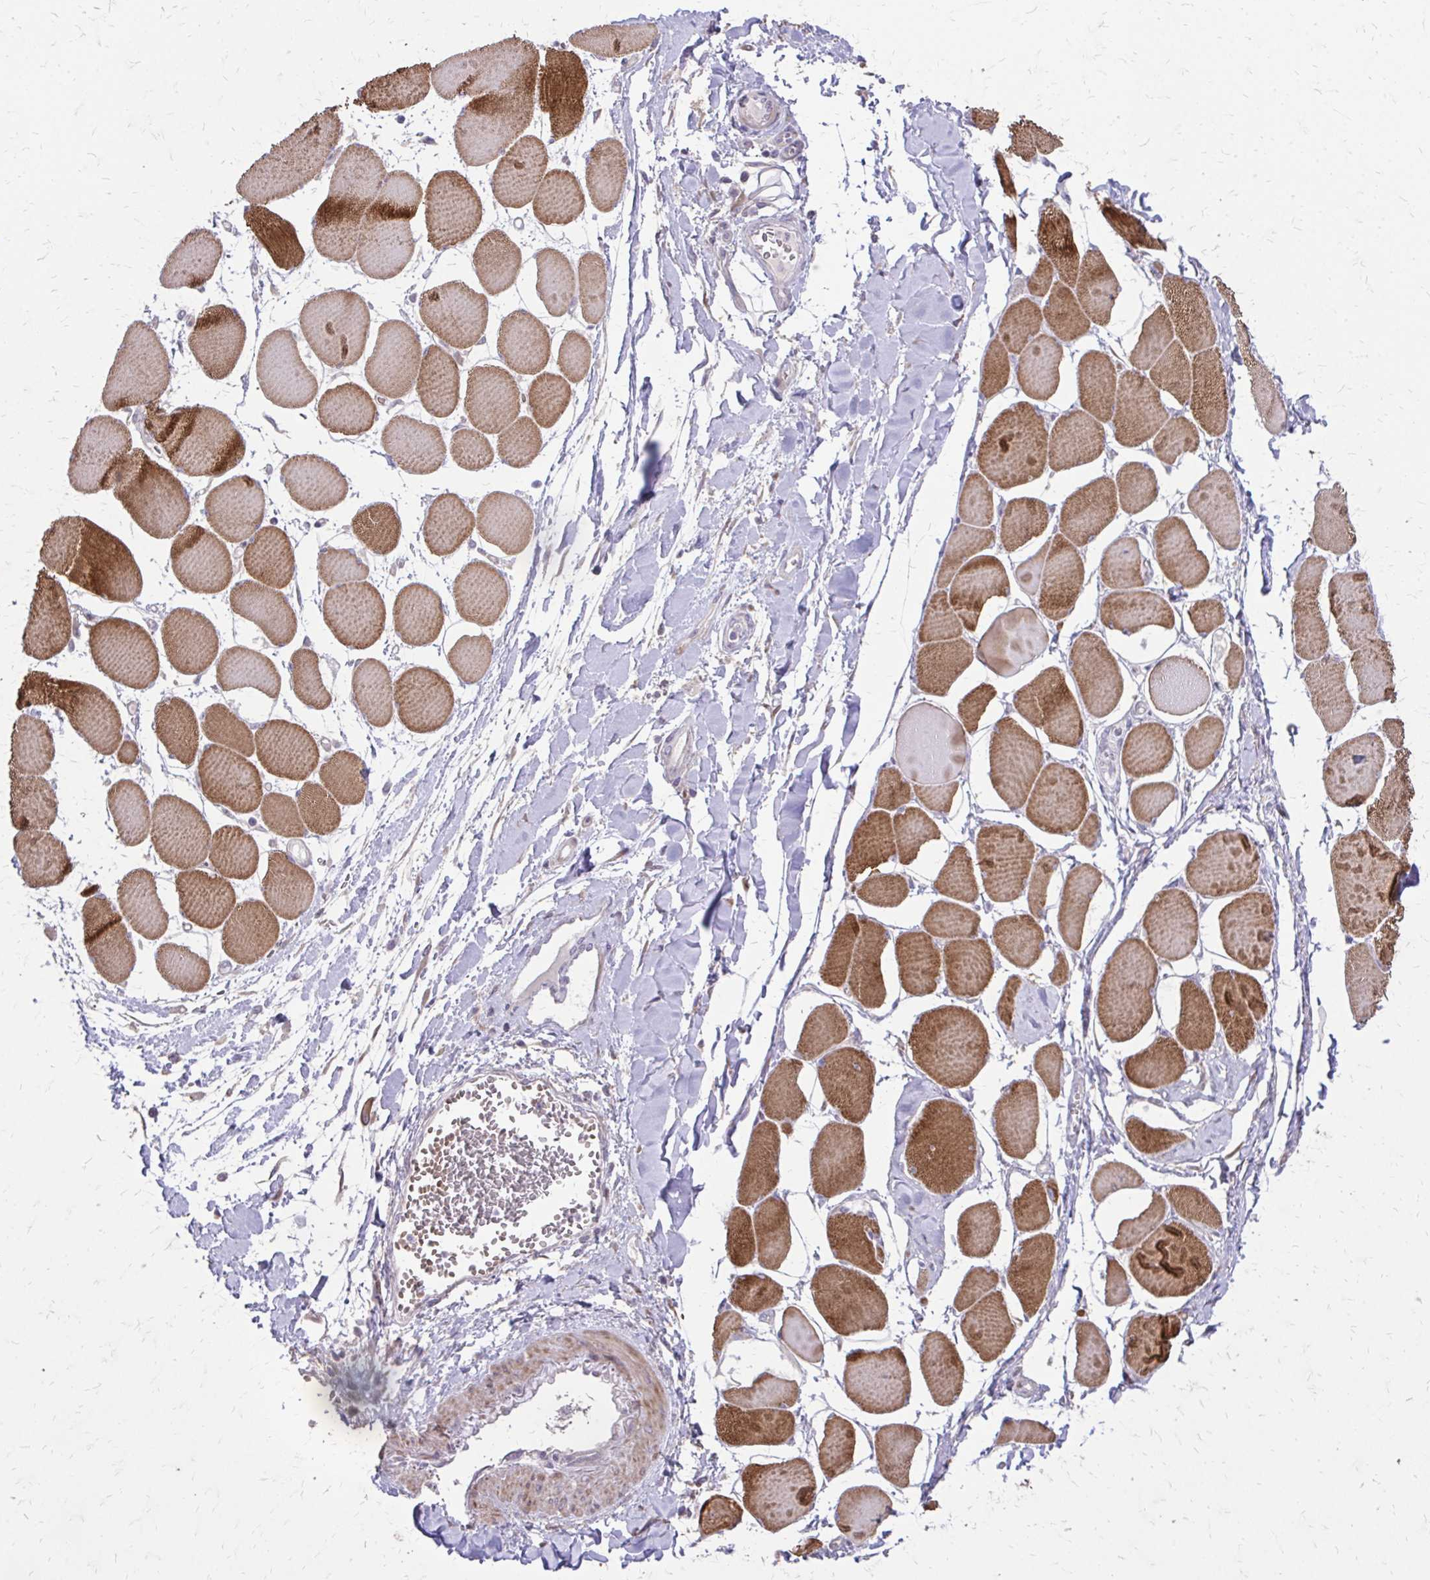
{"staining": {"intensity": "strong", "quantity": "25%-75%", "location": "cytoplasmic/membranous"}, "tissue": "skeletal muscle", "cell_type": "Myocytes", "image_type": "normal", "snomed": [{"axis": "morphology", "description": "Normal tissue, NOS"}, {"axis": "topography", "description": "Skeletal muscle"}], "caption": "Immunohistochemical staining of benign skeletal muscle reveals 25%-75% levels of strong cytoplasmic/membranous protein positivity in about 25%-75% of myocytes.", "gene": "MYORG", "patient": {"sex": "female", "age": 75}}